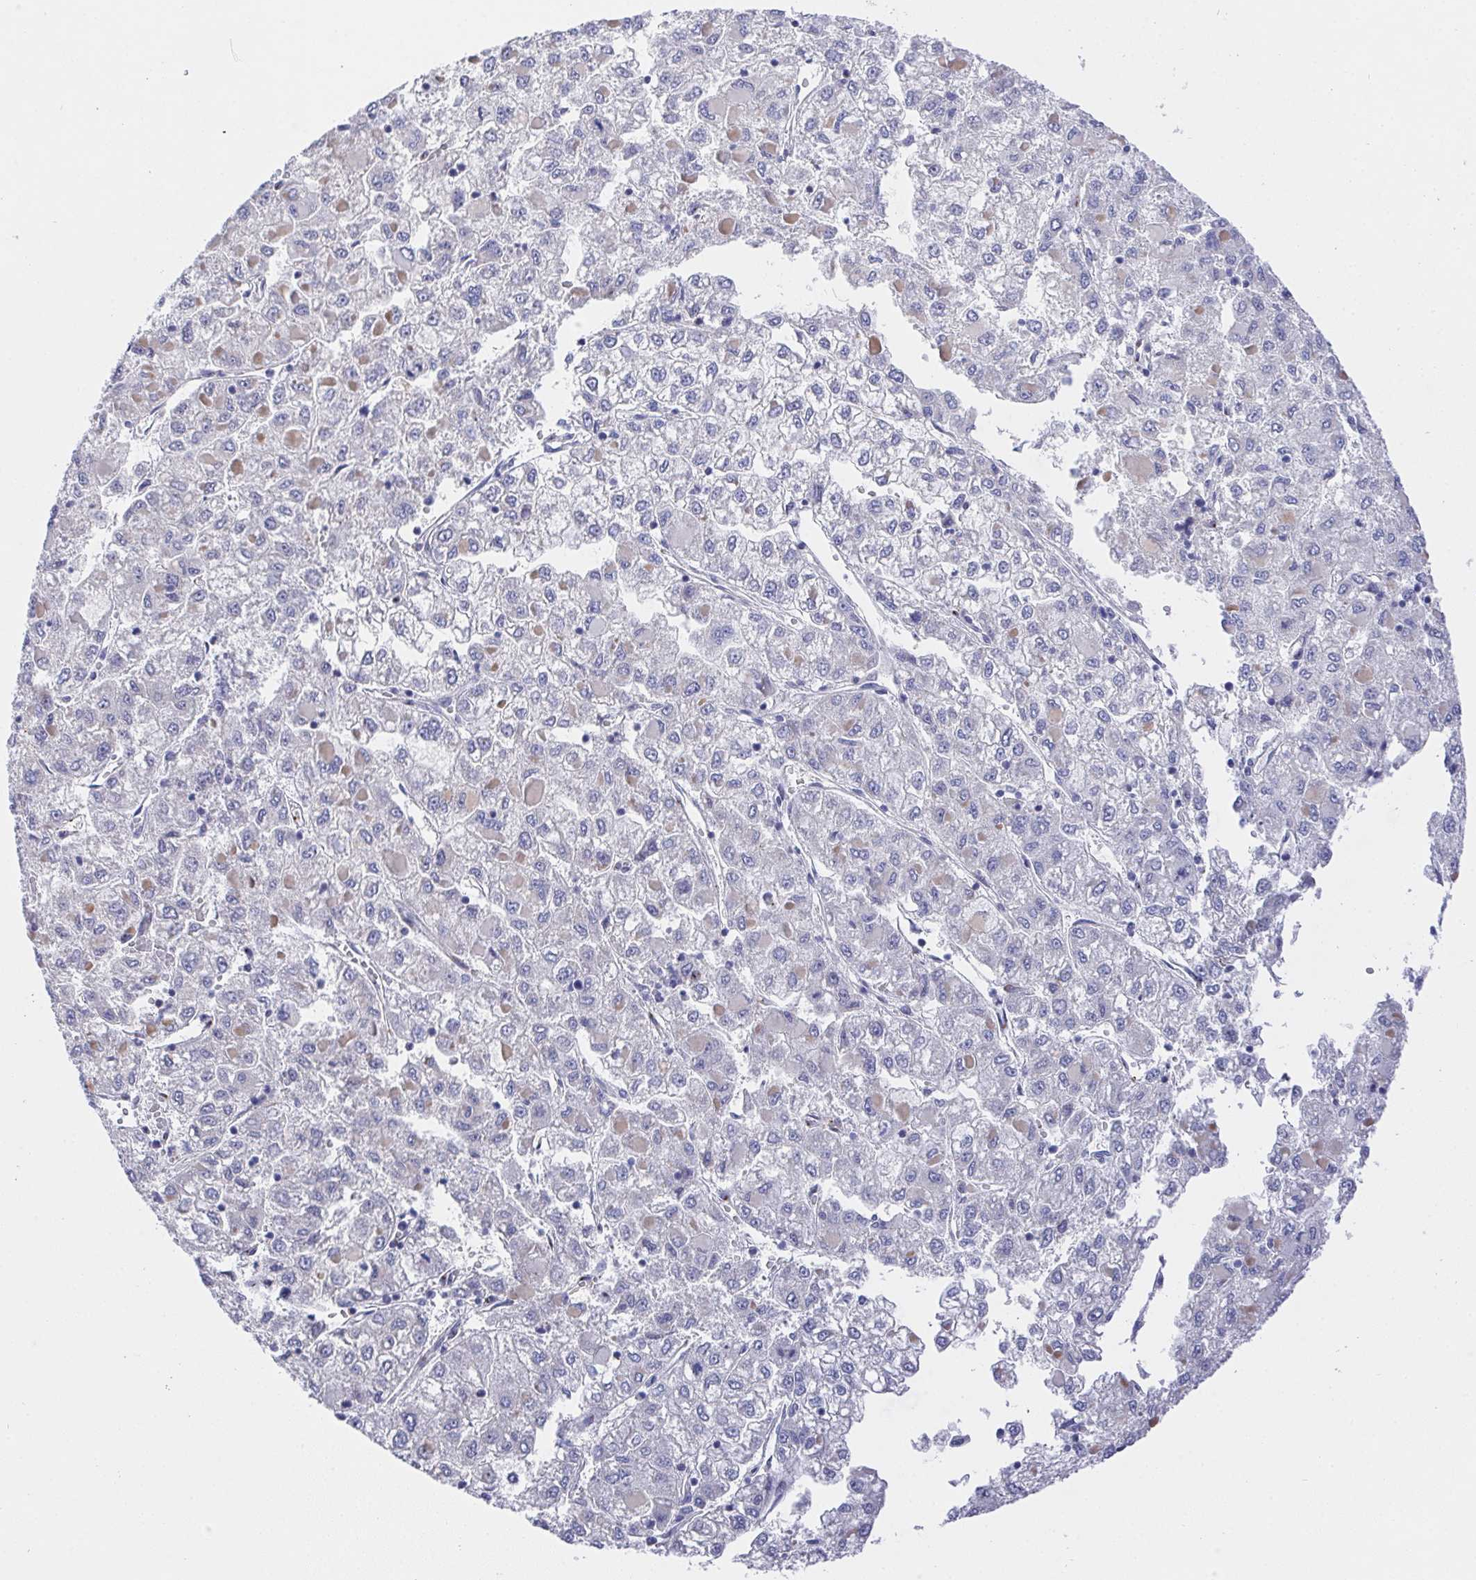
{"staining": {"intensity": "negative", "quantity": "none", "location": "none"}, "tissue": "liver cancer", "cell_type": "Tumor cells", "image_type": "cancer", "snomed": [{"axis": "morphology", "description": "Carcinoma, Hepatocellular, NOS"}, {"axis": "topography", "description": "Liver"}], "caption": "IHC of human liver cancer (hepatocellular carcinoma) demonstrates no expression in tumor cells.", "gene": "PRG3", "patient": {"sex": "male", "age": 40}}